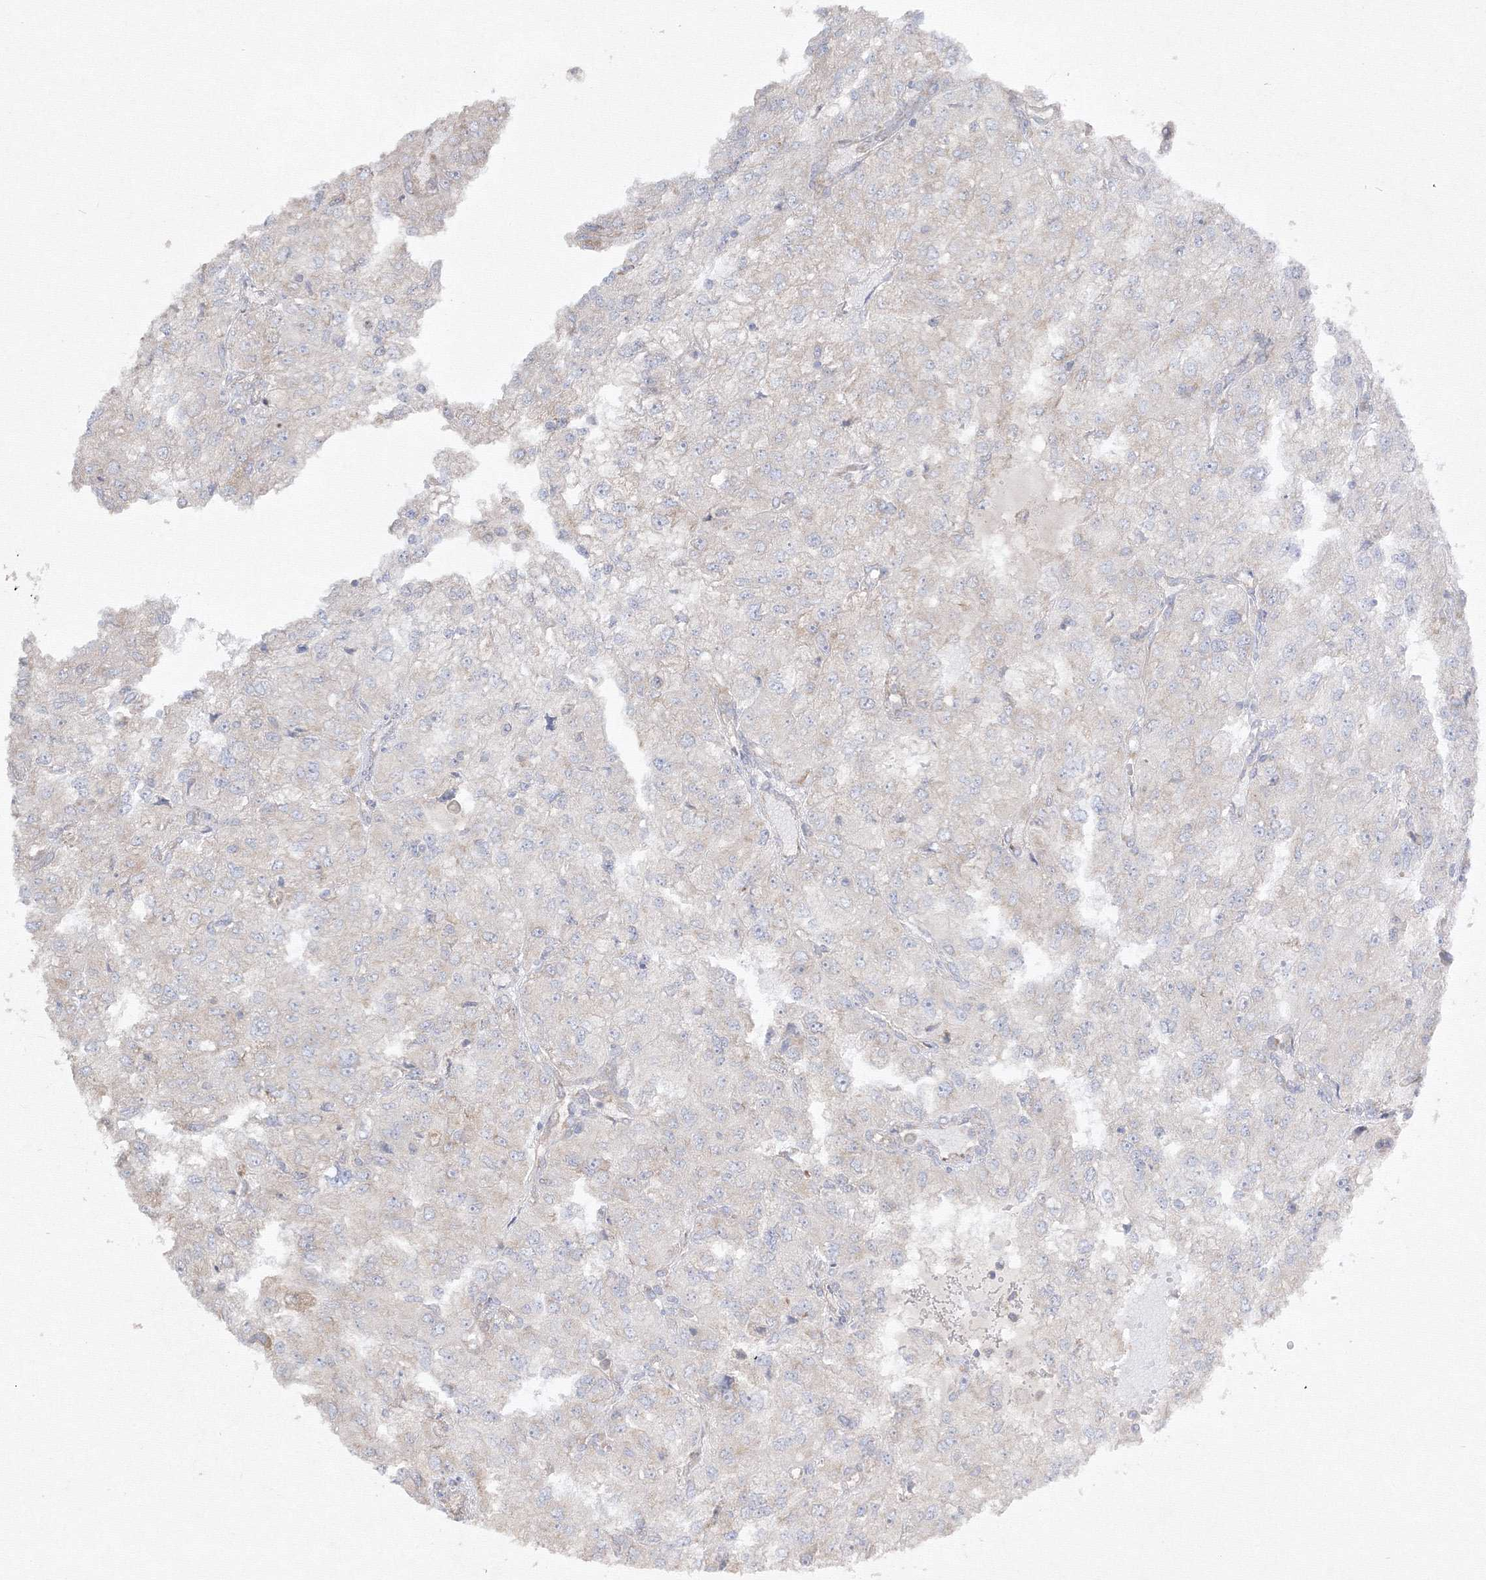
{"staining": {"intensity": "negative", "quantity": "none", "location": "none"}, "tissue": "renal cancer", "cell_type": "Tumor cells", "image_type": "cancer", "snomed": [{"axis": "morphology", "description": "Adenocarcinoma, NOS"}, {"axis": "topography", "description": "Kidney"}], "caption": "This histopathology image is of renal cancer stained with immunohistochemistry to label a protein in brown with the nuclei are counter-stained blue. There is no staining in tumor cells.", "gene": "FBXL8", "patient": {"sex": "female", "age": 54}}